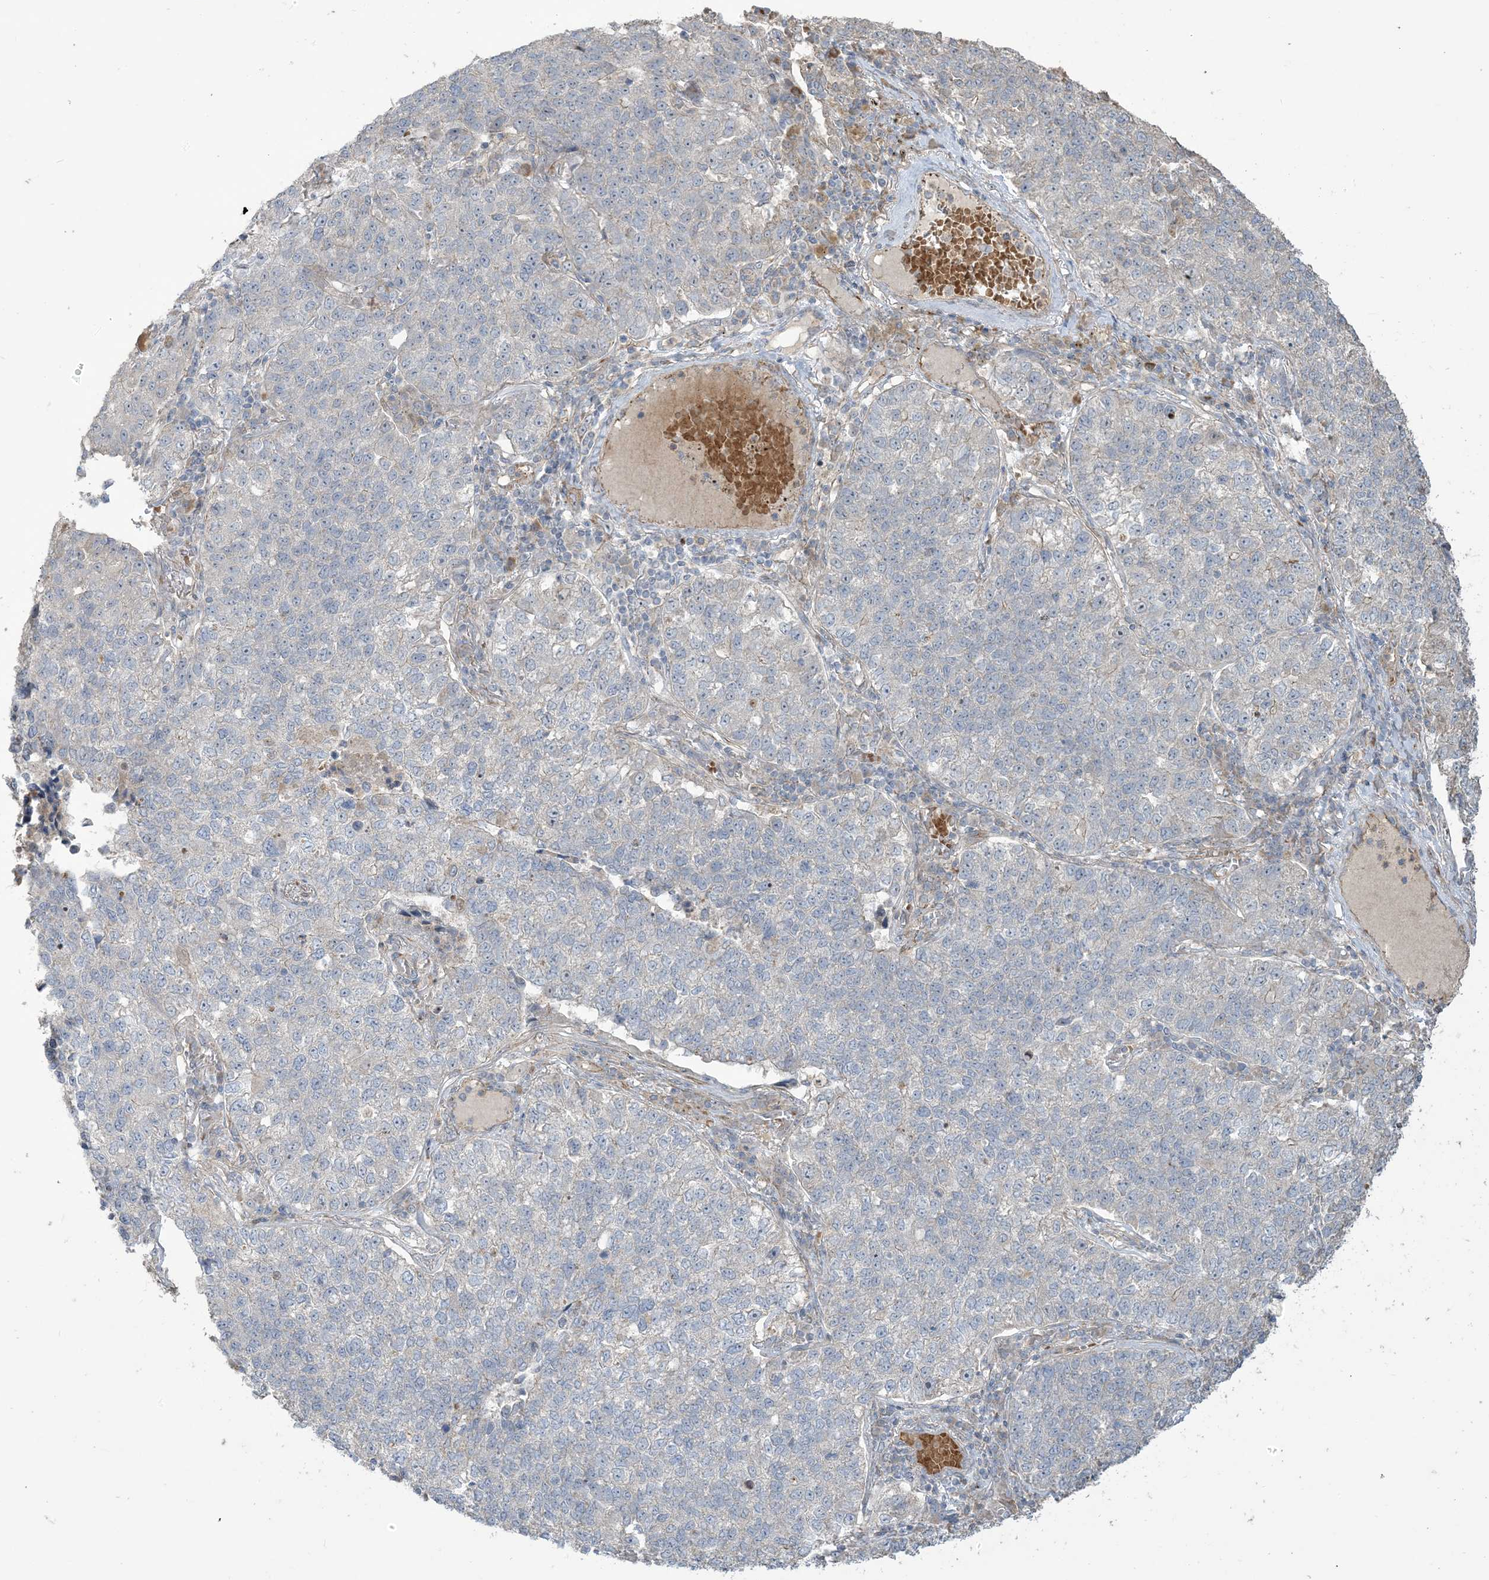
{"staining": {"intensity": "negative", "quantity": "none", "location": "none"}, "tissue": "lung cancer", "cell_type": "Tumor cells", "image_type": "cancer", "snomed": [{"axis": "morphology", "description": "Adenocarcinoma, NOS"}, {"axis": "topography", "description": "Lung"}], "caption": "A histopathology image of adenocarcinoma (lung) stained for a protein demonstrates no brown staining in tumor cells.", "gene": "KLHL18", "patient": {"sex": "male", "age": 49}}